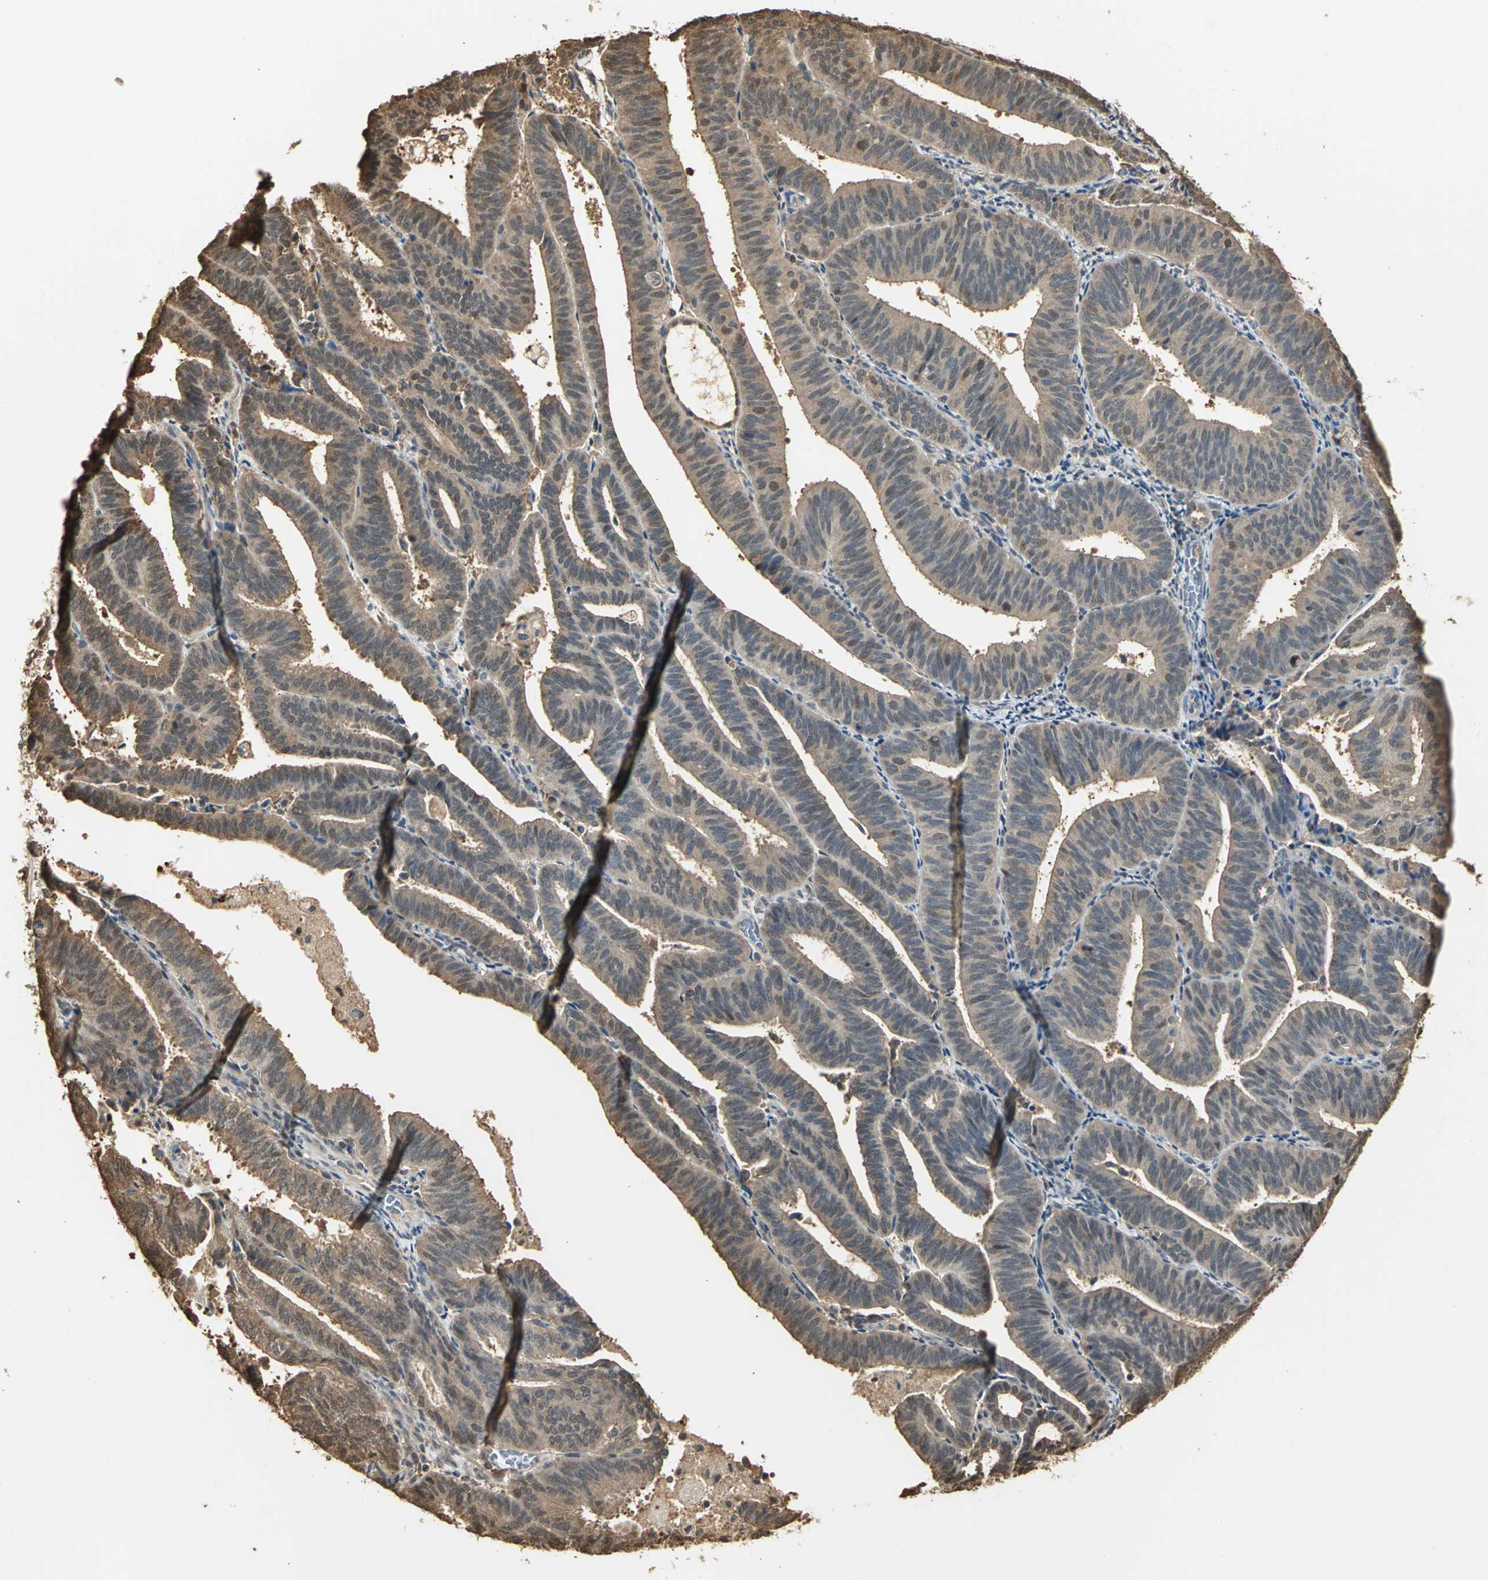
{"staining": {"intensity": "moderate", "quantity": ">75%", "location": "cytoplasmic/membranous,nuclear"}, "tissue": "endometrial cancer", "cell_type": "Tumor cells", "image_type": "cancer", "snomed": [{"axis": "morphology", "description": "Adenocarcinoma, NOS"}, {"axis": "topography", "description": "Uterus"}], "caption": "Endometrial cancer (adenocarcinoma) stained with a brown dye reveals moderate cytoplasmic/membranous and nuclear positive staining in about >75% of tumor cells.", "gene": "PARK7", "patient": {"sex": "female", "age": 60}}